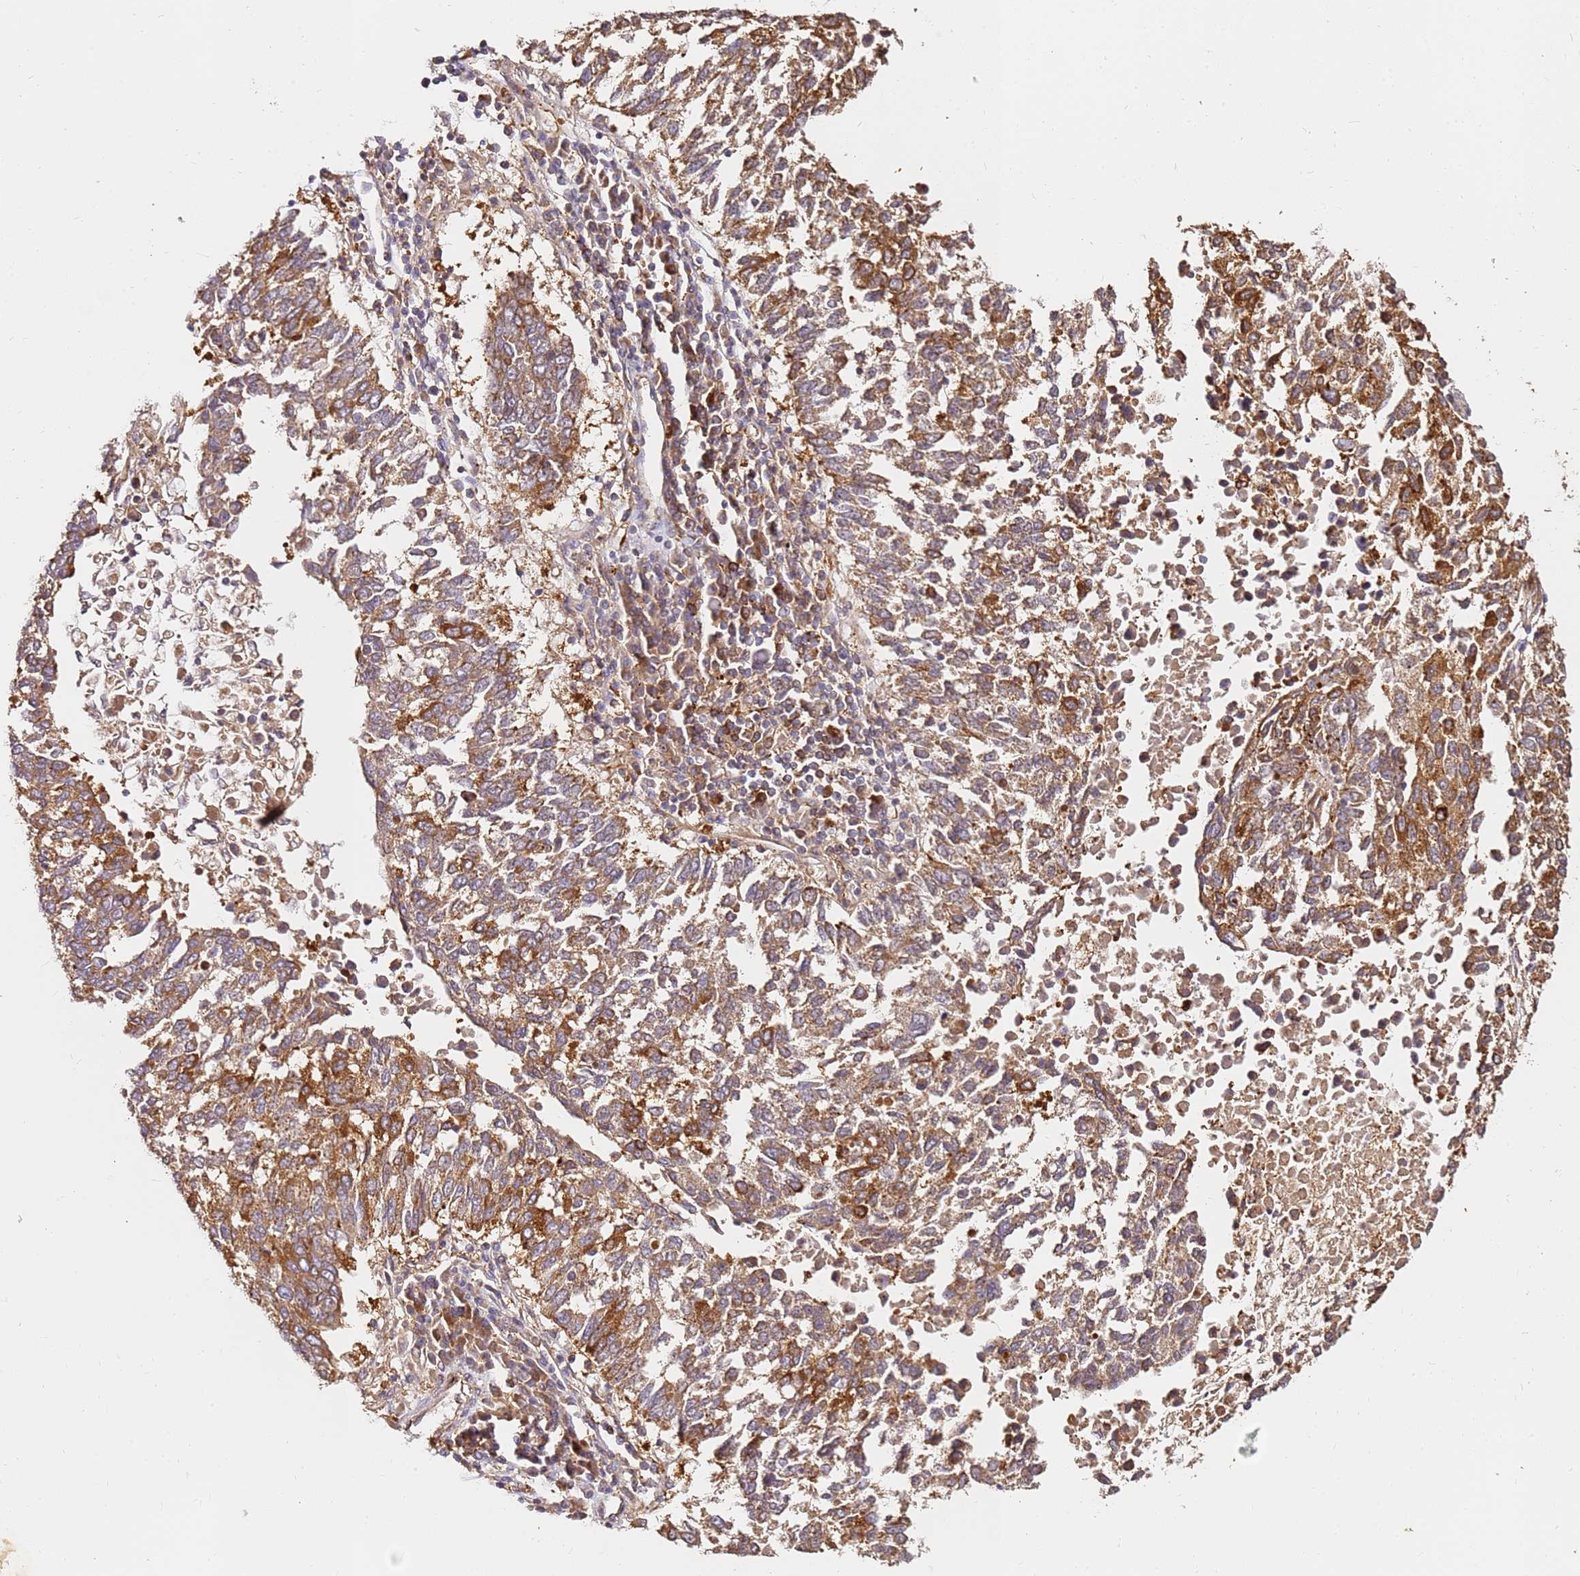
{"staining": {"intensity": "moderate", "quantity": ">75%", "location": "cytoplasmic/membranous"}, "tissue": "lung cancer", "cell_type": "Tumor cells", "image_type": "cancer", "snomed": [{"axis": "morphology", "description": "Squamous cell carcinoma, NOS"}, {"axis": "topography", "description": "Lung"}], "caption": "This micrograph exhibits lung cancer stained with immunohistochemistry (IHC) to label a protein in brown. The cytoplasmic/membranous of tumor cells show moderate positivity for the protein. Nuclei are counter-stained blue.", "gene": "DVL3", "patient": {"sex": "male", "age": 73}}